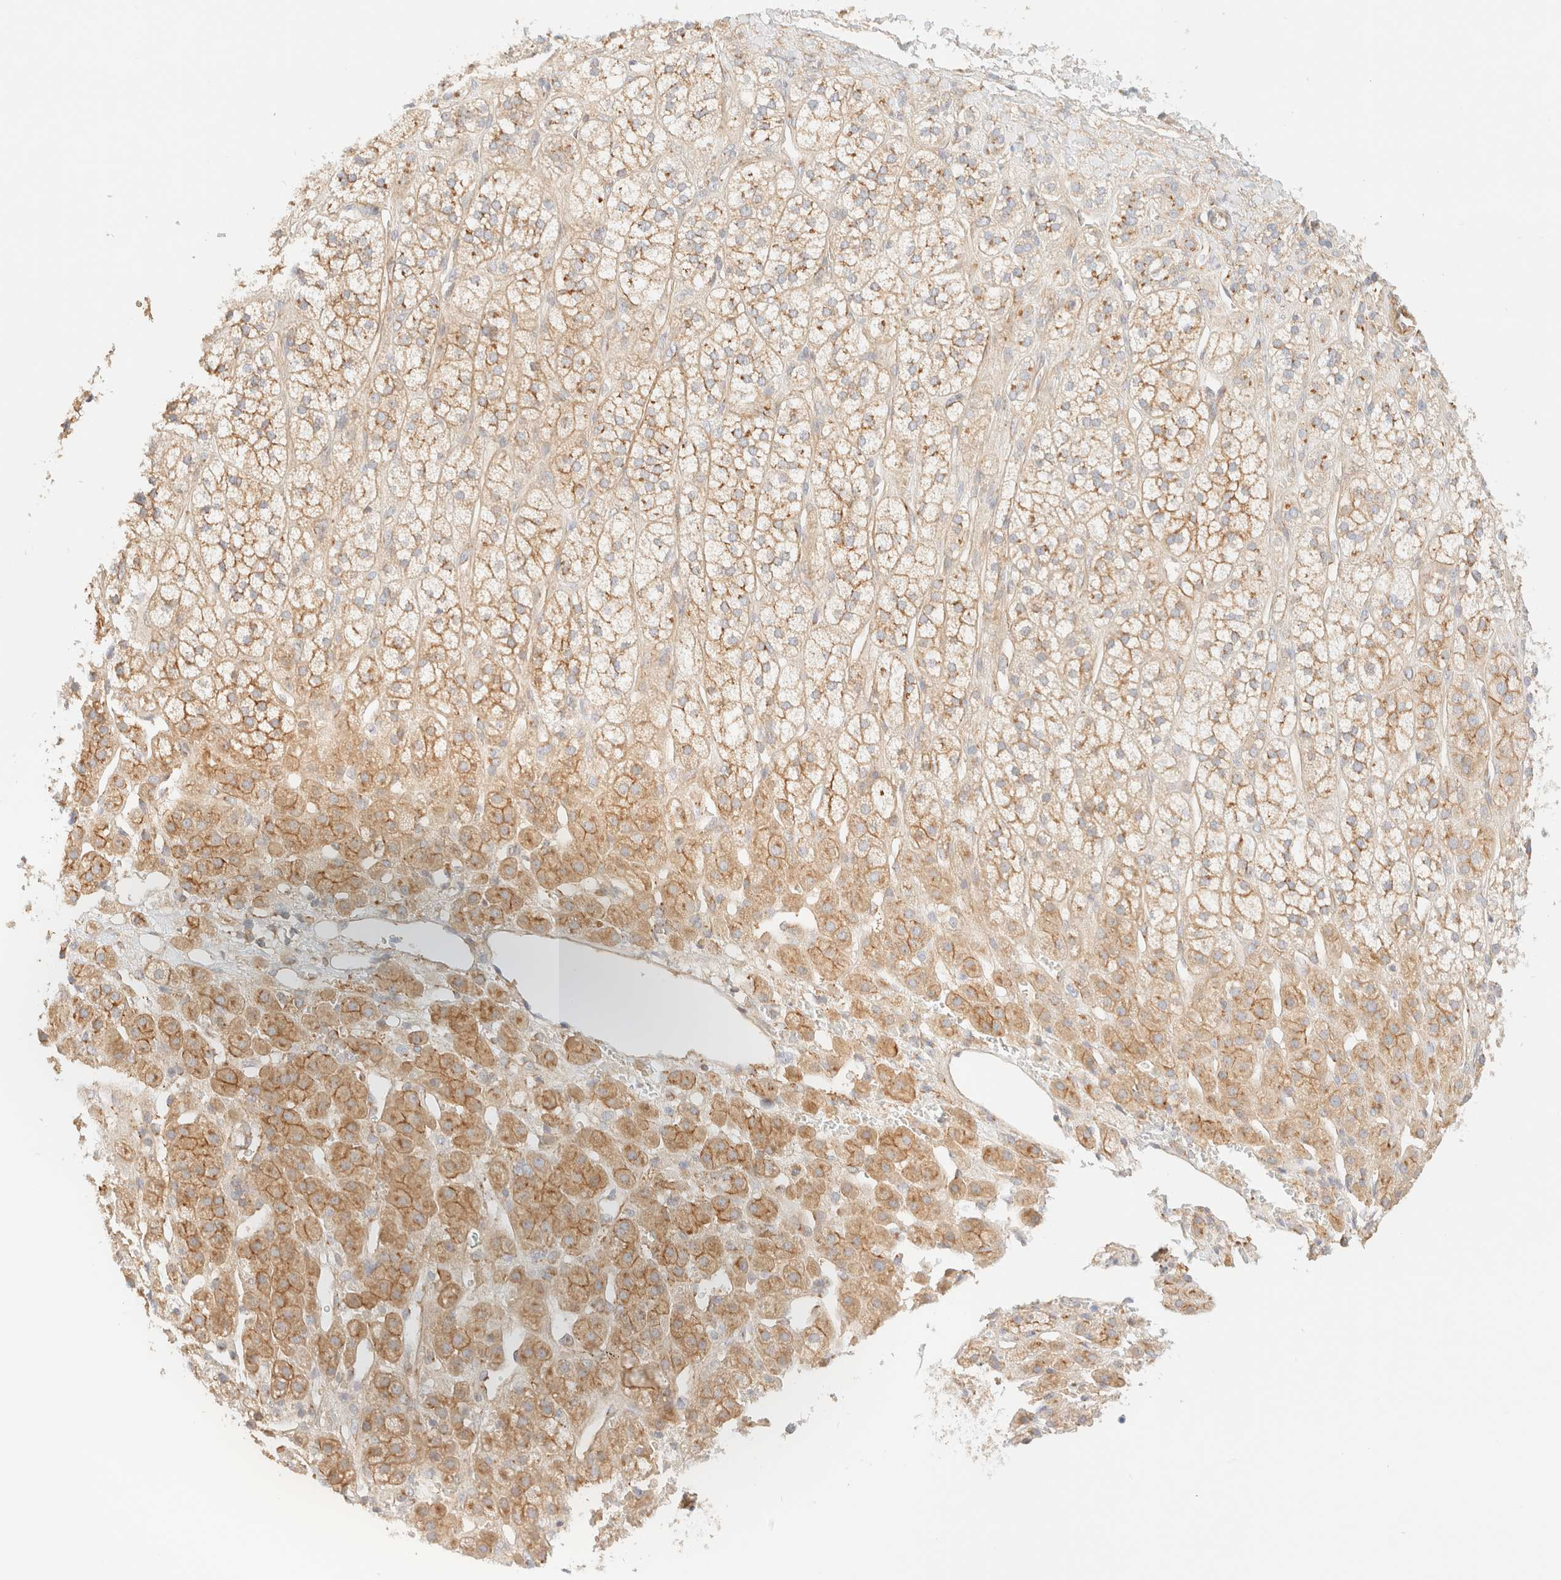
{"staining": {"intensity": "moderate", "quantity": "25%-75%", "location": "cytoplasmic/membranous"}, "tissue": "adrenal gland", "cell_type": "Glandular cells", "image_type": "normal", "snomed": [{"axis": "morphology", "description": "Normal tissue, NOS"}, {"axis": "topography", "description": "Adrenal gland"}], "caption": "Protein staining of normal adrenal gland reveals moderate cytoplasmic/membranous positivity in about 25%-75% of glandular cells.", "gene": "MYO10", "patient": {"sex": "male", "age": 56}}